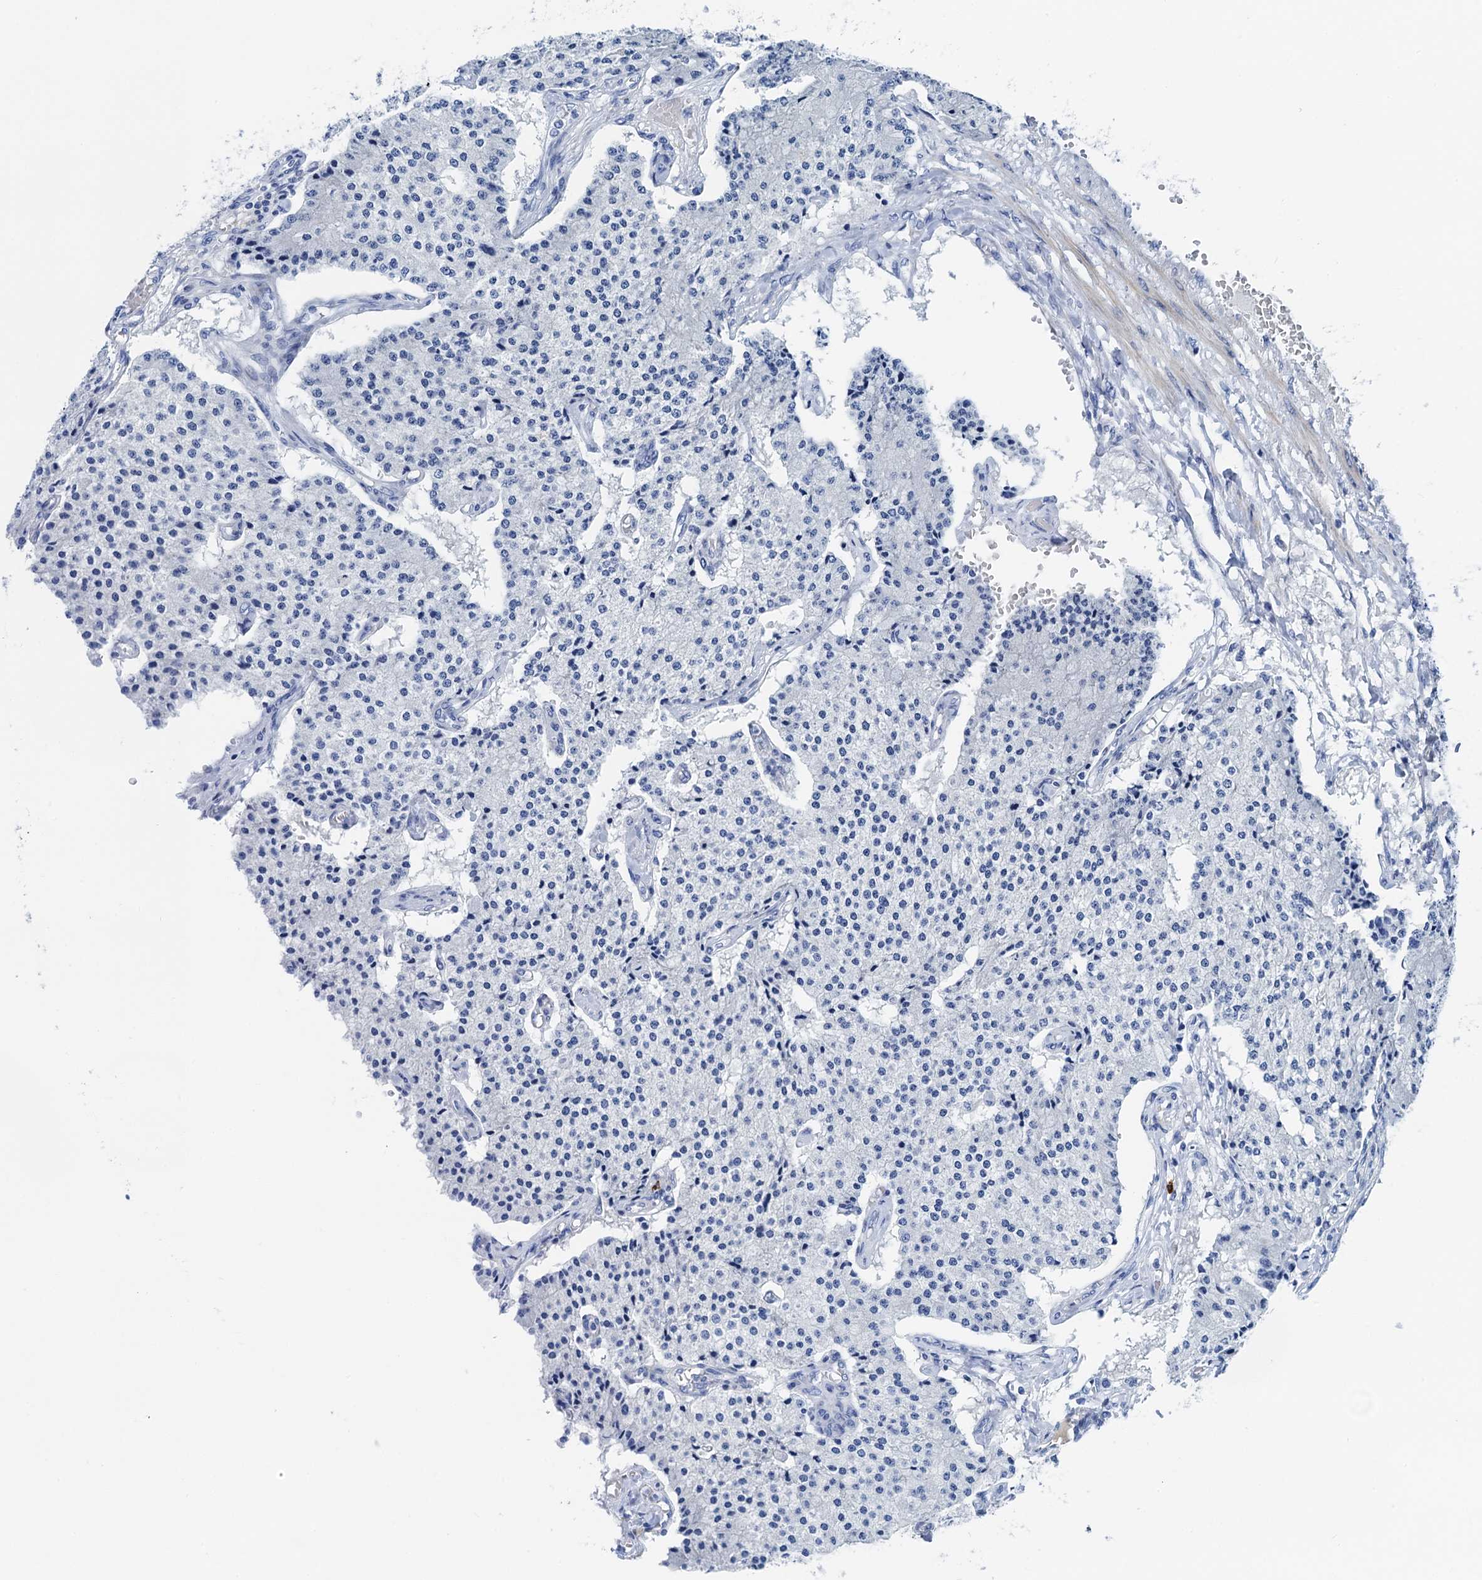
{"staining": {"intensity": "negative", "quantity": "none", "location": "none"}, "tissue": "carcinoid", "cell_type": "Tumor cells", "image_type": "cancer", "snomed": [{"axis": "morphology", "description": "Carcinoid, malignant, NOS"}, {"axis": "topography", "description": "Colon"}], "caption": "DAB (3,3'-diaminobenzidine) immunohistochemical staining of malignant carcinoid exhibits no significant positivity in tumor cells. Brightfield microscopy of immunohistochemistry (IHC) stained with DAB (brown) and hematoxylin (blue), captured at high magnification.", "gene": "NLRP10", "patient": {"sex": "female", "age": 52}}